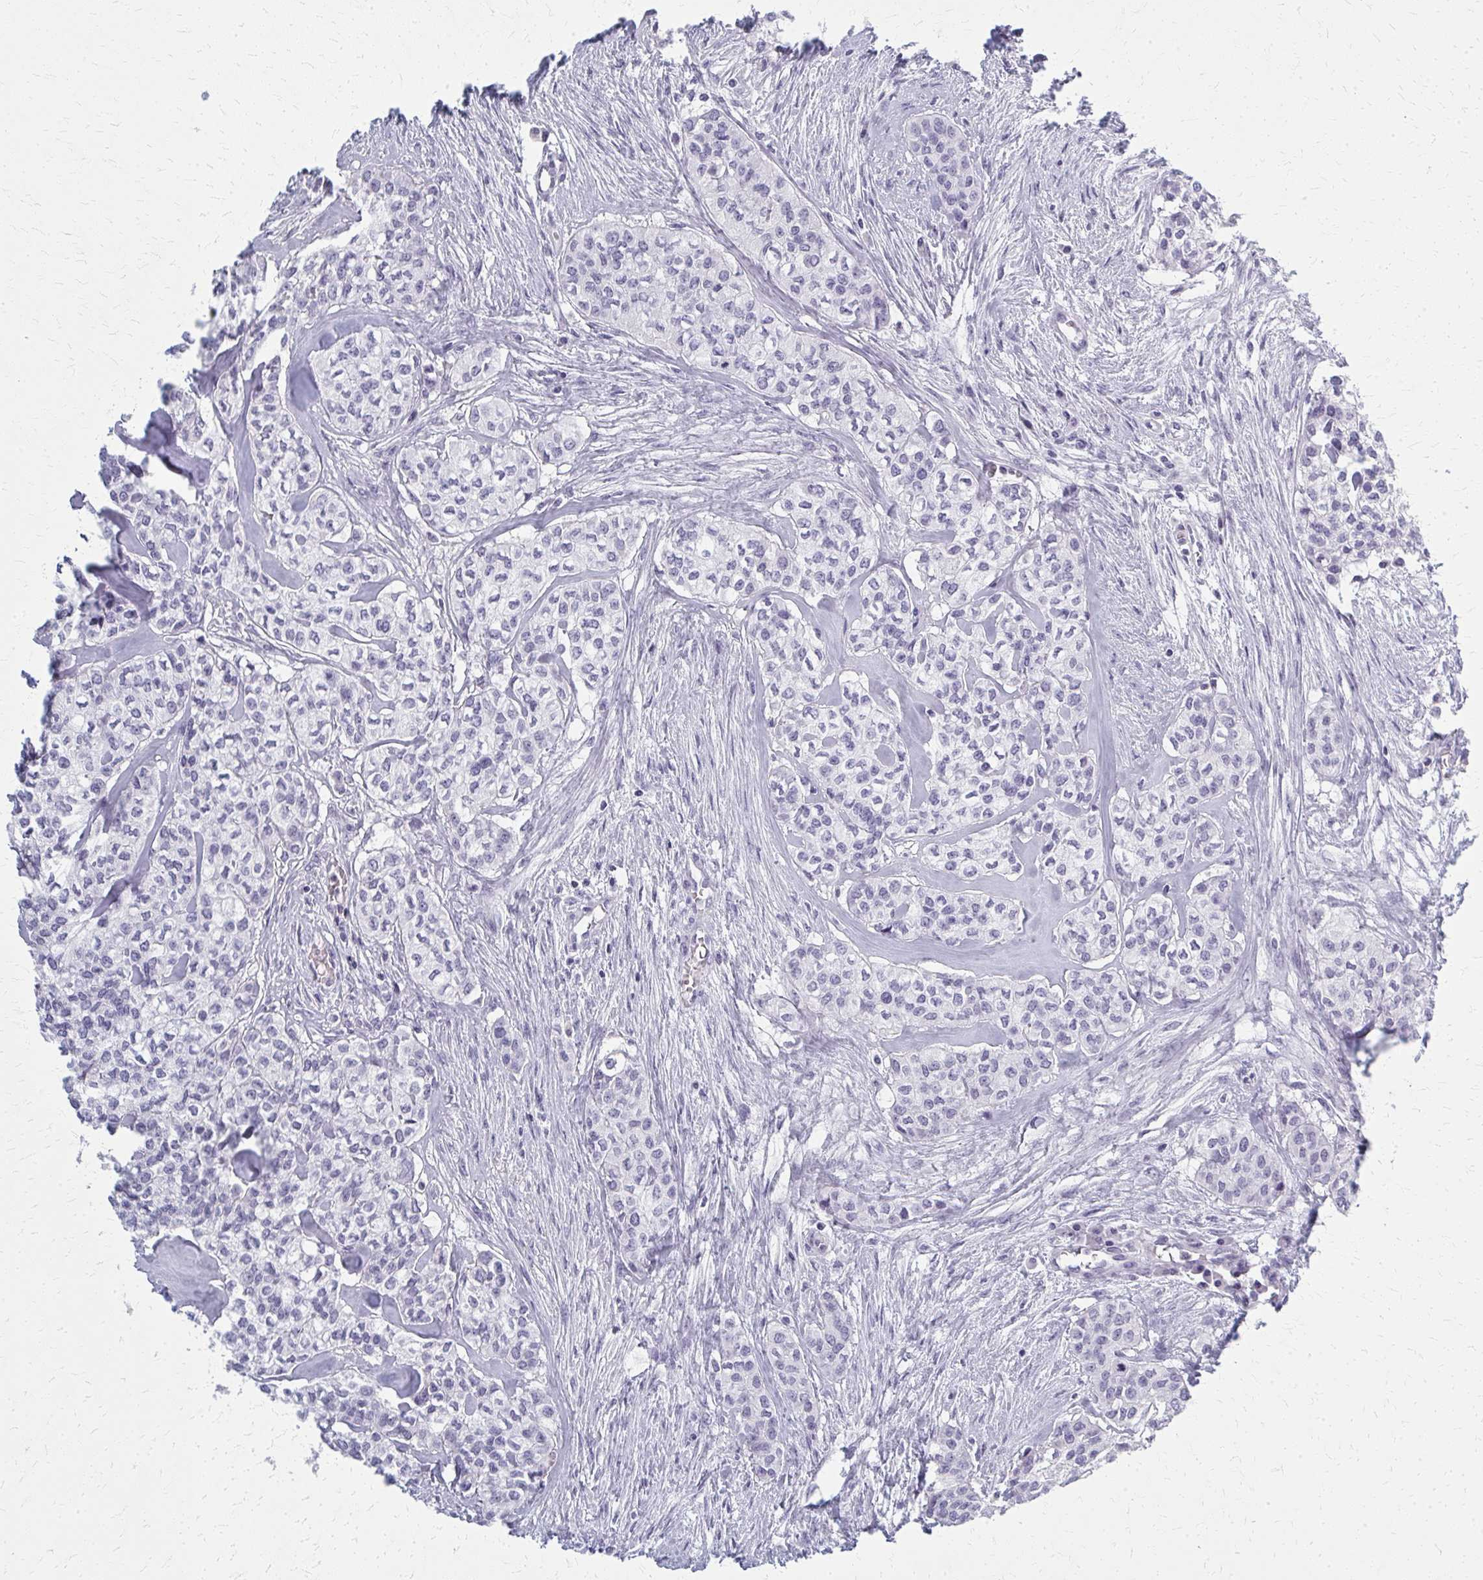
{"staining": {"intensity": "negative", "quantity": "none", "location": "none"}, "tissue": "head and neck cancer", "cell_type": "Tumor cells", "image_type": "cancer", "snomed": [{"axis": "morphology", "description": "Adenocarcinoma, NOS"}, {"axis": "topography", "description": "Head-Neck"}], "caption": "IHC of head and neck adenocarcinoma shows no expression in tumor cells.", "gene": "CASQ2", "patient": {"sex": "male", "age": 81}}